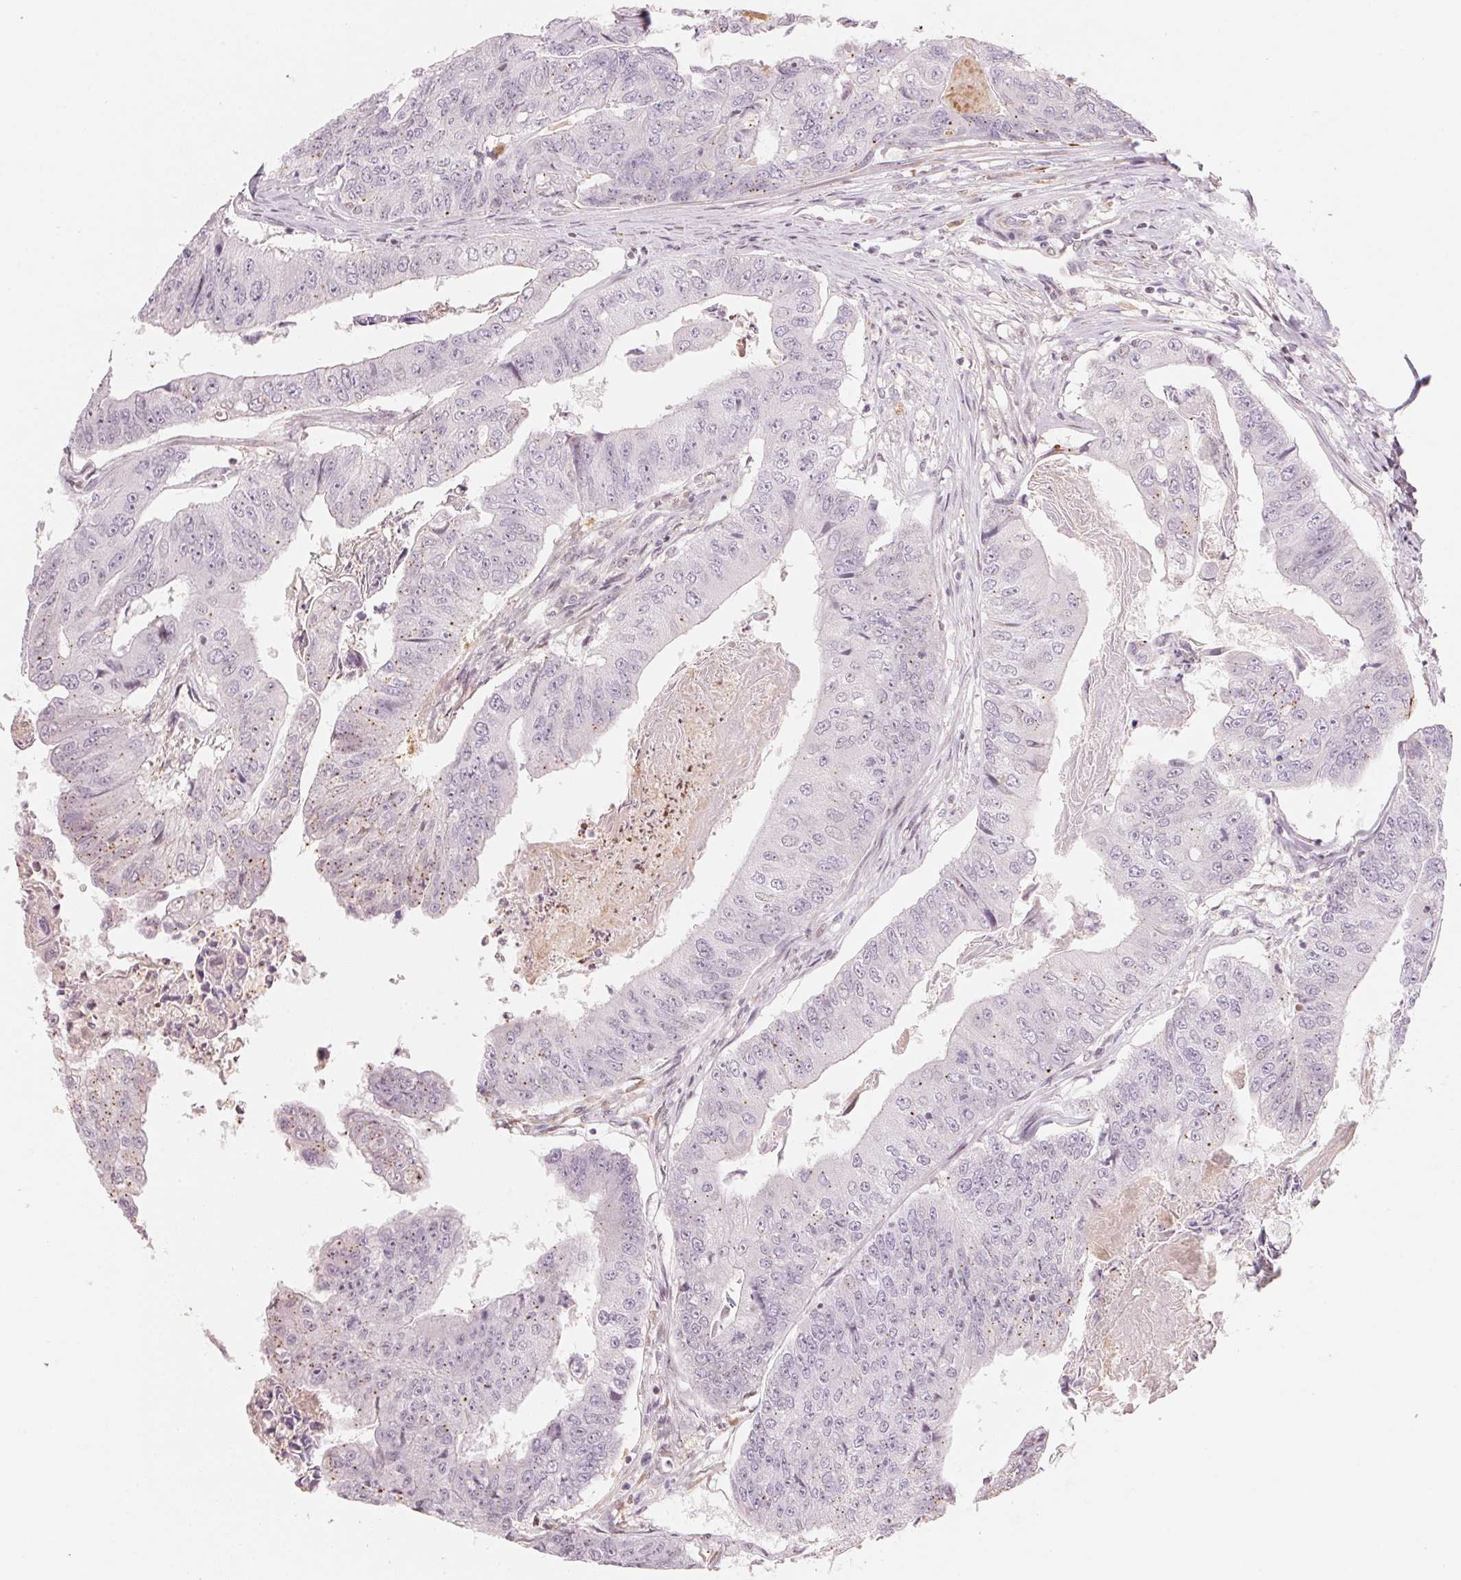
{"staining": {"intensity": "negative", "quantity": "none", "location": "none"}, "tissue": "colorectal cancer", "cell_type": "Tumor cells", "image_type": "cancer", "snomed": [{"axis": "morphology", "description": "Adenocarcinoma, NOS"}, {"axis": "topography", "description": "Colon"}], "caption": "This micrograph is of colorectal adenocarcinoma stained with immunohistochemistry to label a protein in brown with the nuclei are counter-stained blue. There is no staining in tumor cells.", "gene": "SLC17A4", "patient": {"sex": "female", "age": 67}}